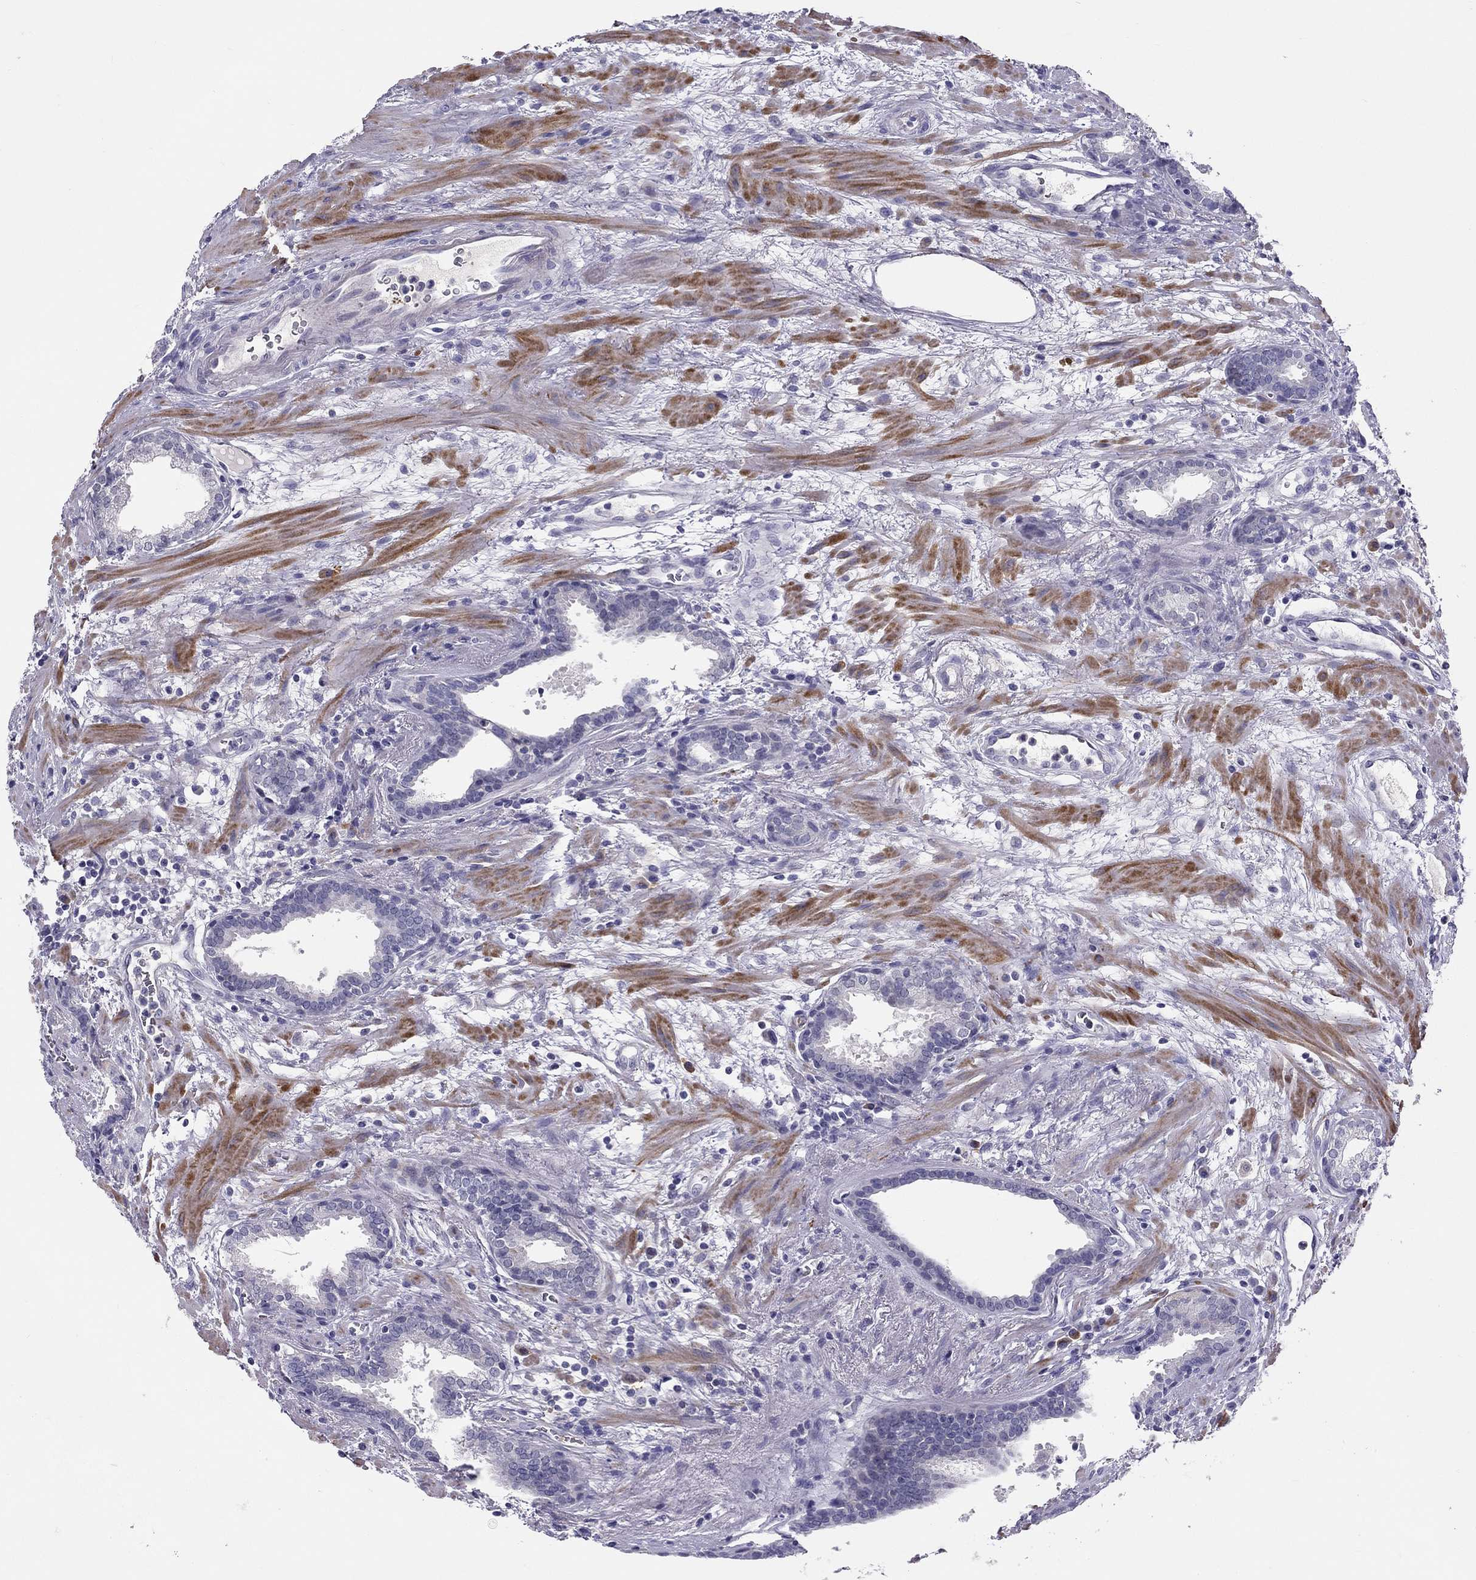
{"staining": {"intensity": "negative", "quantity": "none", "location": "none"}, "tissue": "prostate cancer", "cell_type": "Tumor cells", "image_type": "cancer", "snomed": [{"axis": "morphology", "description": "Adenocarcinoma, NOS"}, {"axis": "topography", "description": "Prostate"}], "caption": "Immunohistochemistry (IHC) of prostate cancer (adenocarcinoma) reveals no expression in tumor cells.", "gene": "FRMD1", "patient": {"sex": "male", "age": 66}}